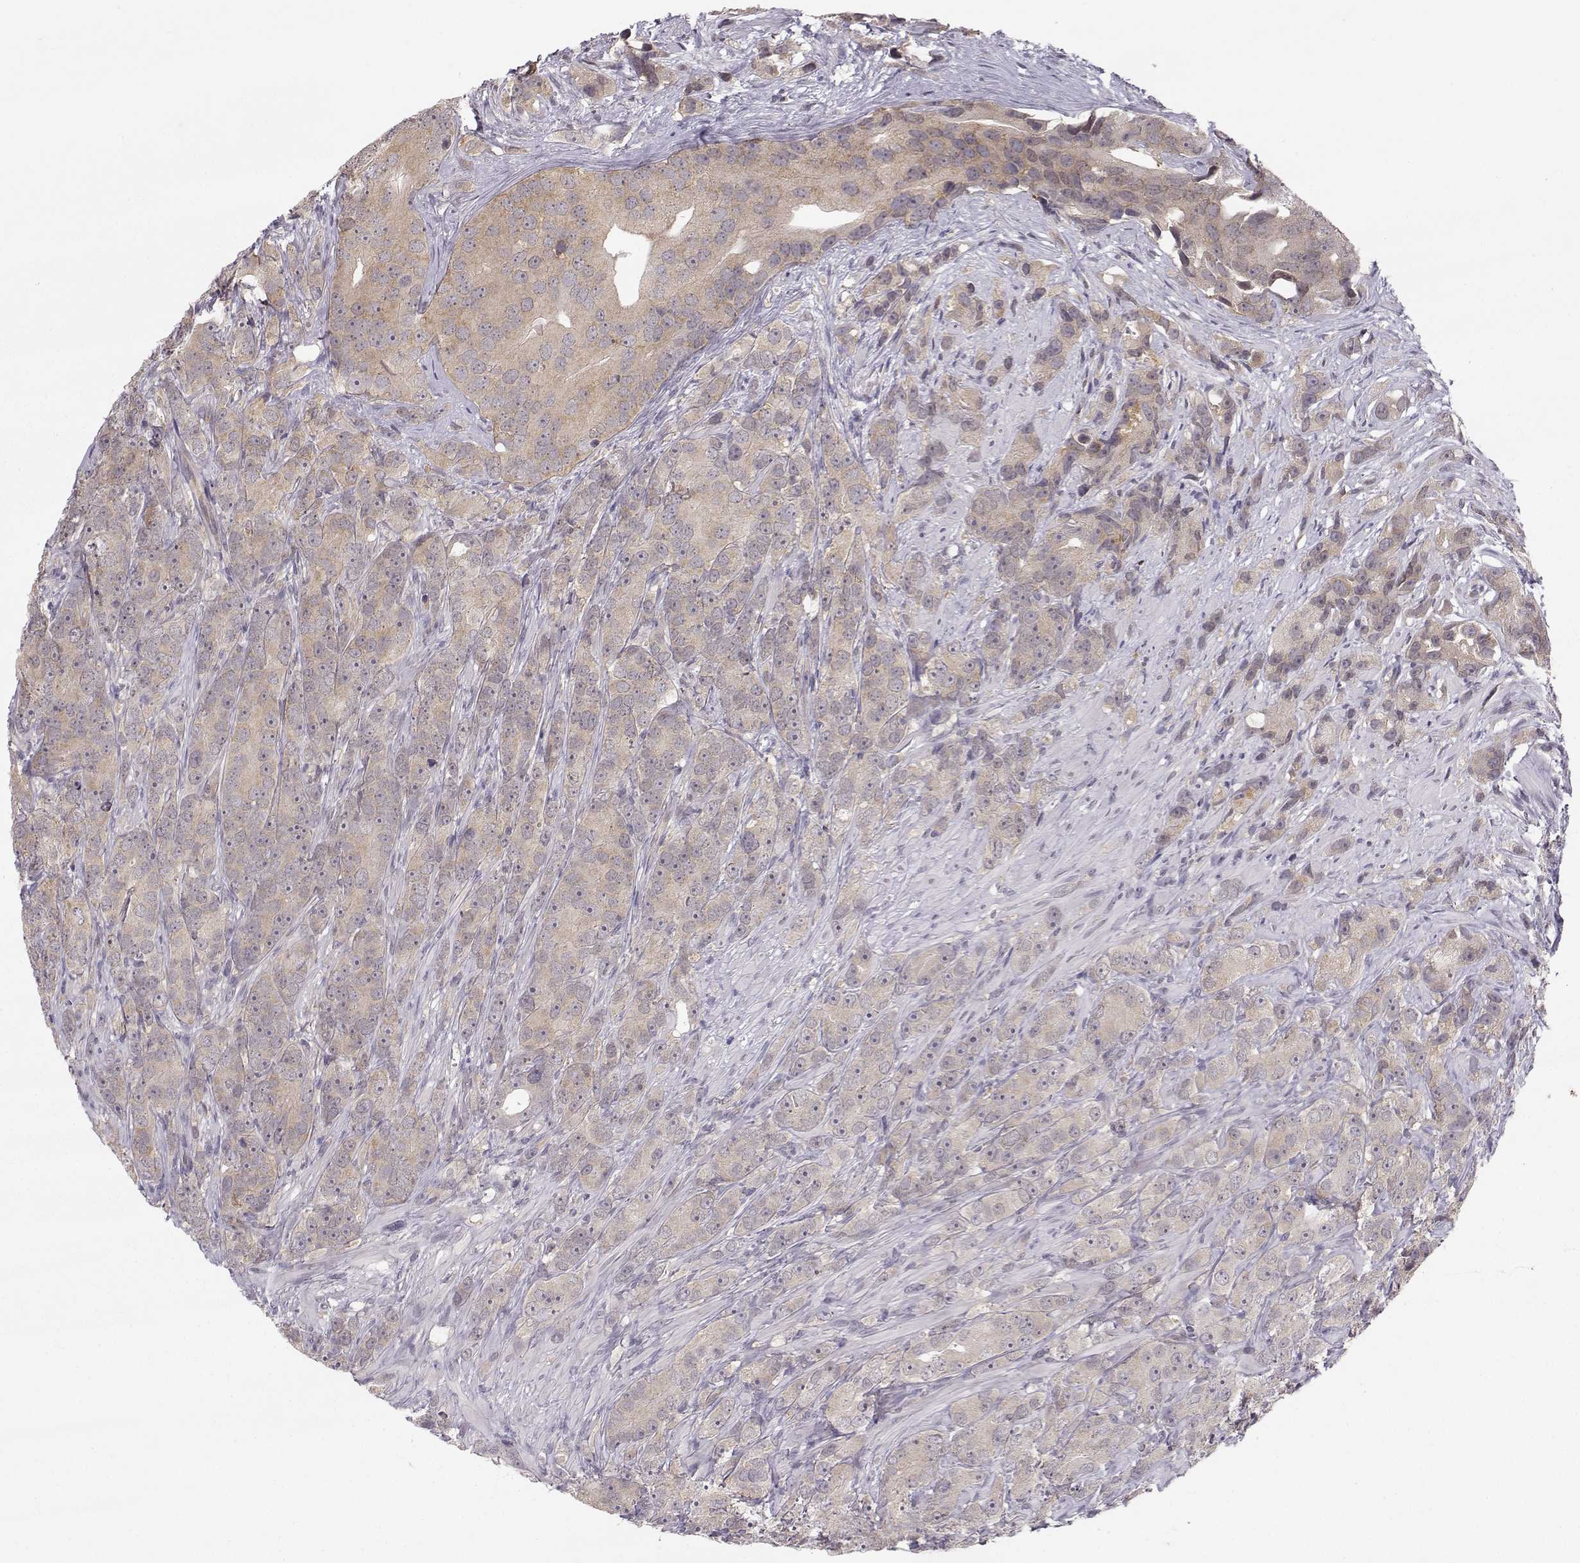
{"staining": {"intensity": "weak", "quantity": ">75%", "location": "cytoplasmic/membranous"}, "tissue": "prostate cancer", "cell_type": "Tumor cells", "image_type": "cancer", "snomed": [{"axis": "morphology", "description": "Adenocarcinoma, High grade"}, {"axis": "topography", "description": "Prostate"}], "caption": "IHC (DAB) staining of human prostate adenocarcinoma (high-grade) displays weak cytoplasmic/membranous protein expression in about >75% of tumor cells.", "gene": "KIF13B", "patient": {"sex": "male", "age": 90}}